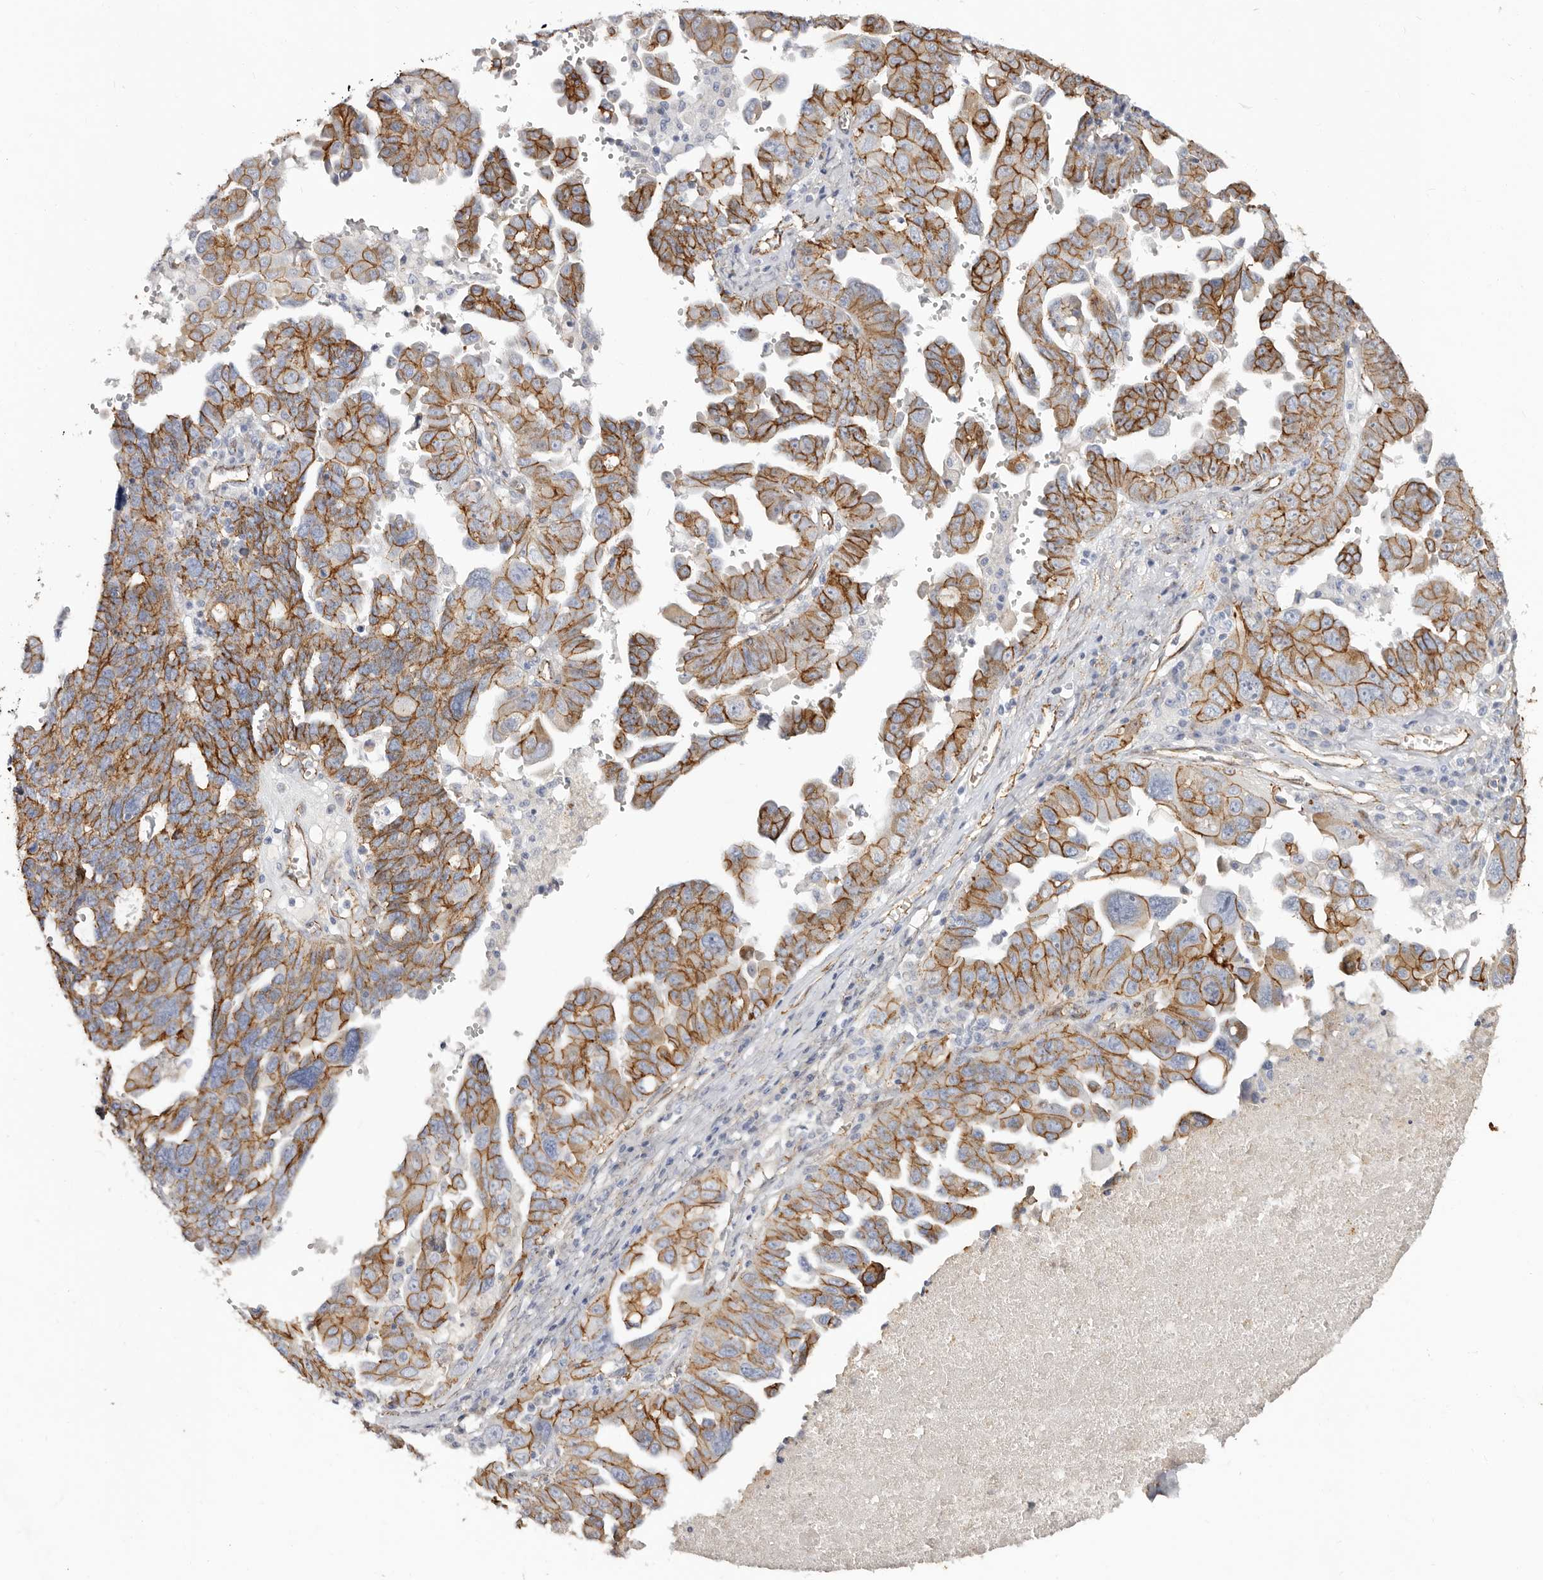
{"staining": {"intensity": "strong", "quantity": ">75%", "location": "cytoplasmic/membranous"}, "tissue": "ovarian cancer", "cell_type": "Tumor cells", "image_type": "cancer", "snomed": [{"axis": "morphology", "description": "Carcinoma, endometroid"}, {"axis": "topography", "description": "Ovary"}], "caption": "Strong cytoplasmic/membranous positivity for a protein is present in approximately >75% of tumor cells of ovarian endometroid carcinoma using IHC.", "gene": "CTNNB1", "patient": {"sex": "female", "age": 62}}